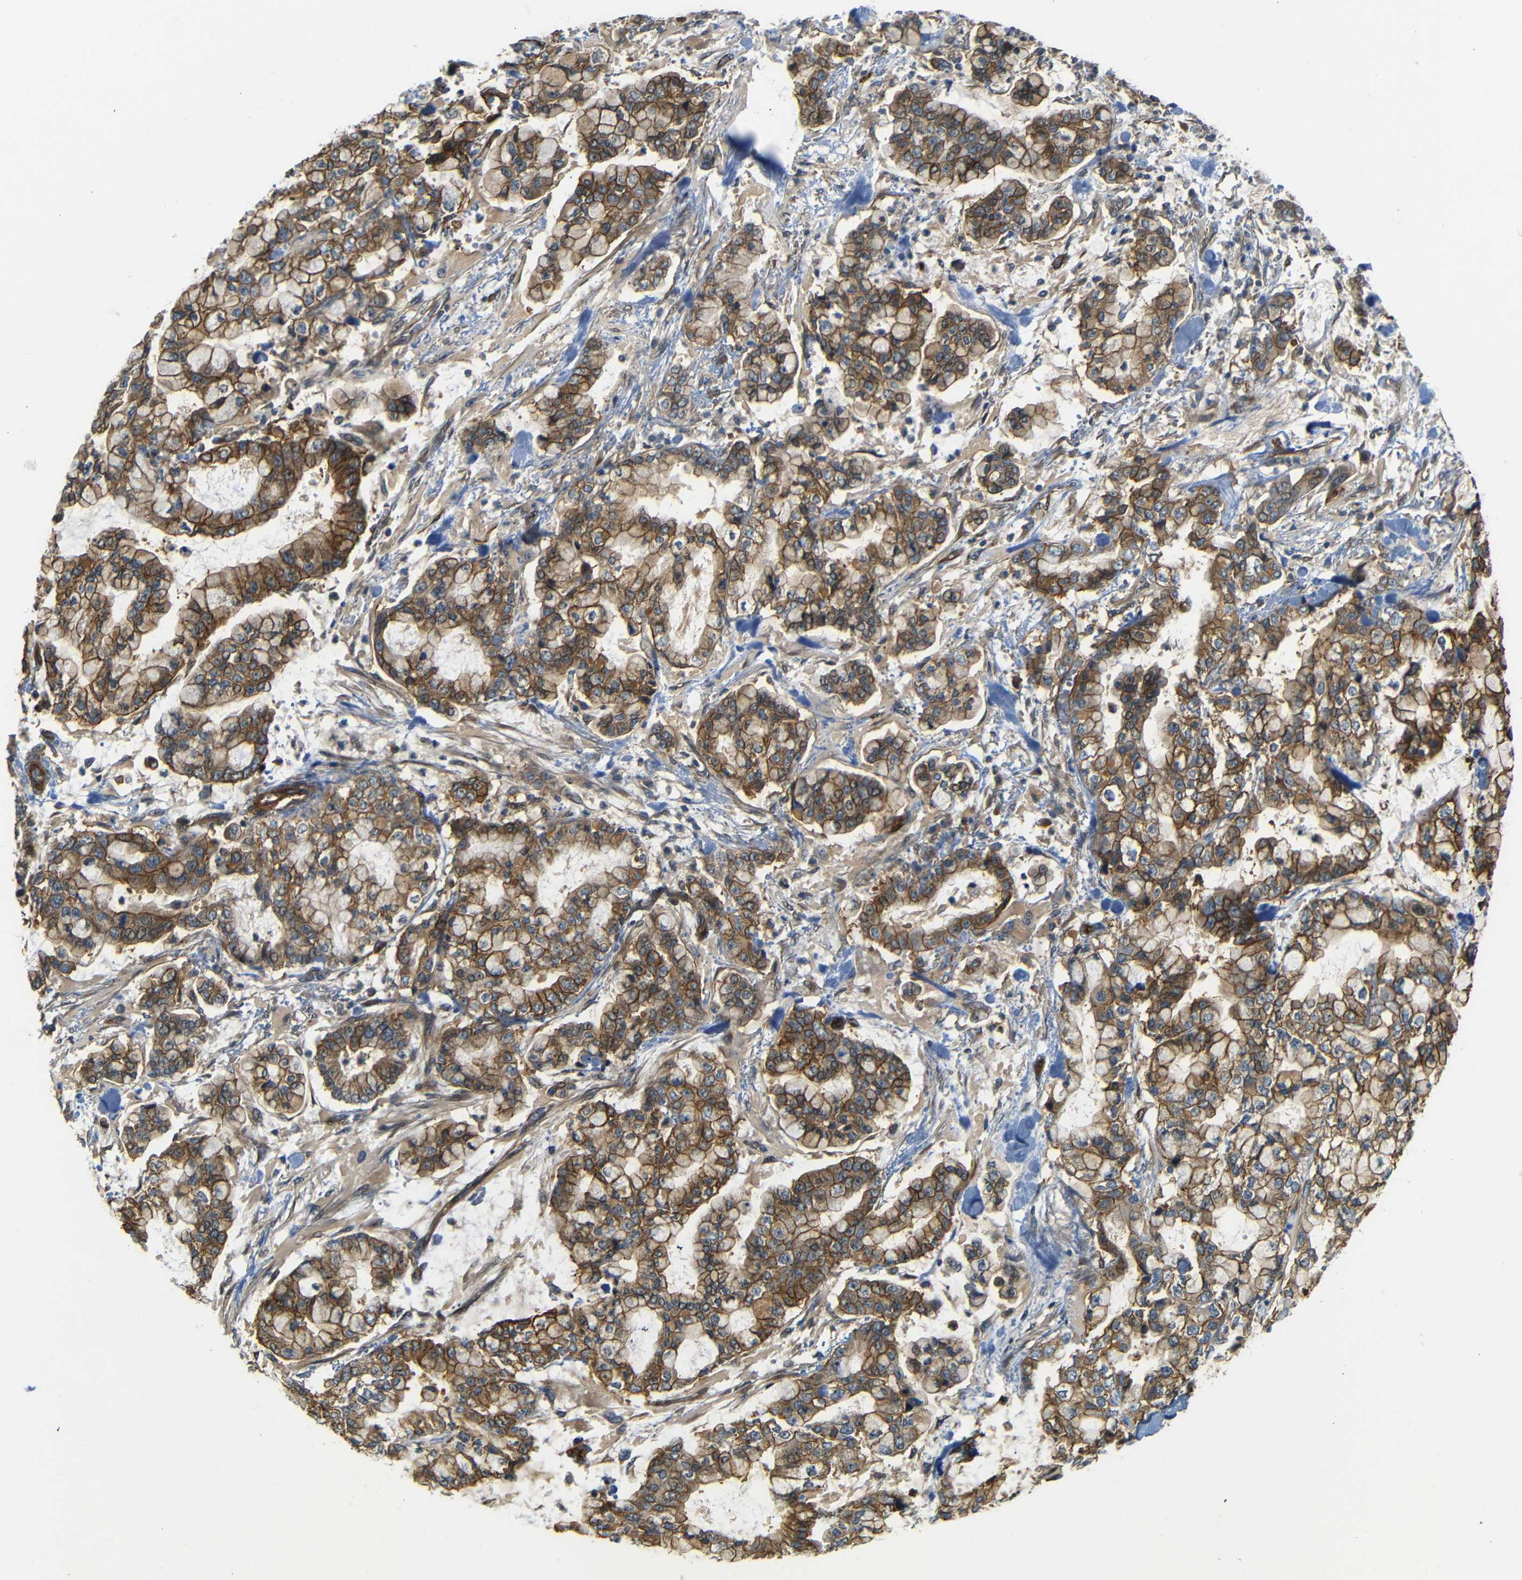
{"staining": {"intensity": "strong", "quantity": ">75%", "location": "cytoplasmic/membranous"}, "tissue": "stomach cancer", "cell_type": "Tumor cells", "image_type": "cancer", "snomed": [{"axis": "morphology", "description": "Normal tissue, NOS"}, {"axis": "morphology", "description": "Adenocarcinoma, NOS"}, {"axis": "topography", "description": "Stomach, upper"}, {"axis": "topography", "description": "Stomach"}], "caption": "A high-resolution photomicrograph shows immunohistochemistry staining of stomach cancer, which exhibits strong cytoplasmic/membranous positivity in approximately >75% of tumor cells.", "gene": "RELL1", "patient": {"sex": "male", "age": 76}}